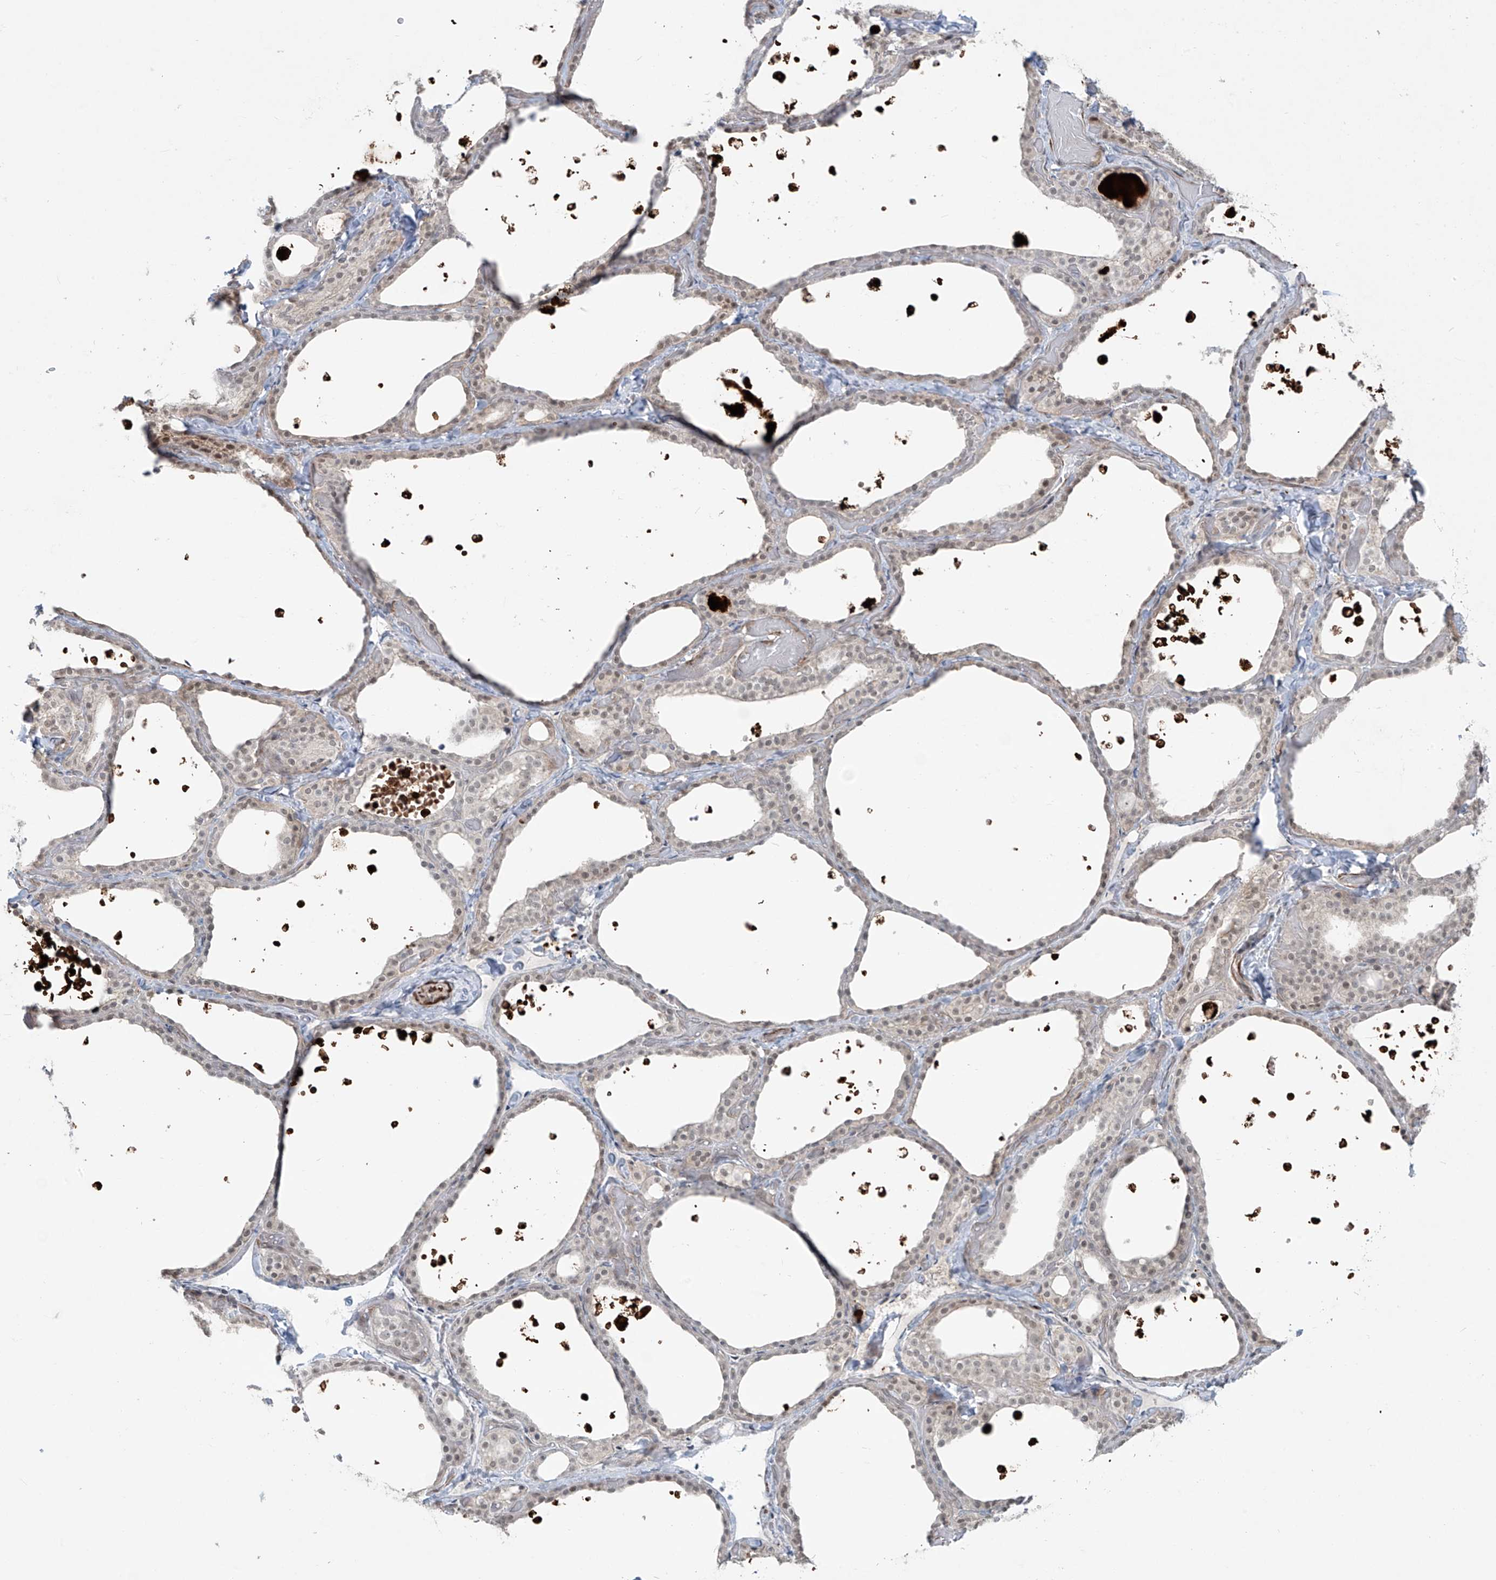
{"staining": {"intensity": "negative", "quantity": "none", "location": "none"}, "tissue": "thyroid gland", "cell_type": "Glandular cells", "image_type": "normal", "snomed": [{"axis": "morphology", "description": "Normal tissue, NOS"}, {"axis": "topography", "description": "Thyroid gland"}], "caption": "Immunohistochemistry (IHC) image of benign thyroid gland stained for a protein (brown), which shows no positivity in glandular cells. The staining was performed using DAB to visualize the protein expression in brown, while the nuclei were stained in blue with hematoxylin (Magnification: 20x).", "gene": "RASGEF1A", "patient": {"sex": "female", "age": 44}}